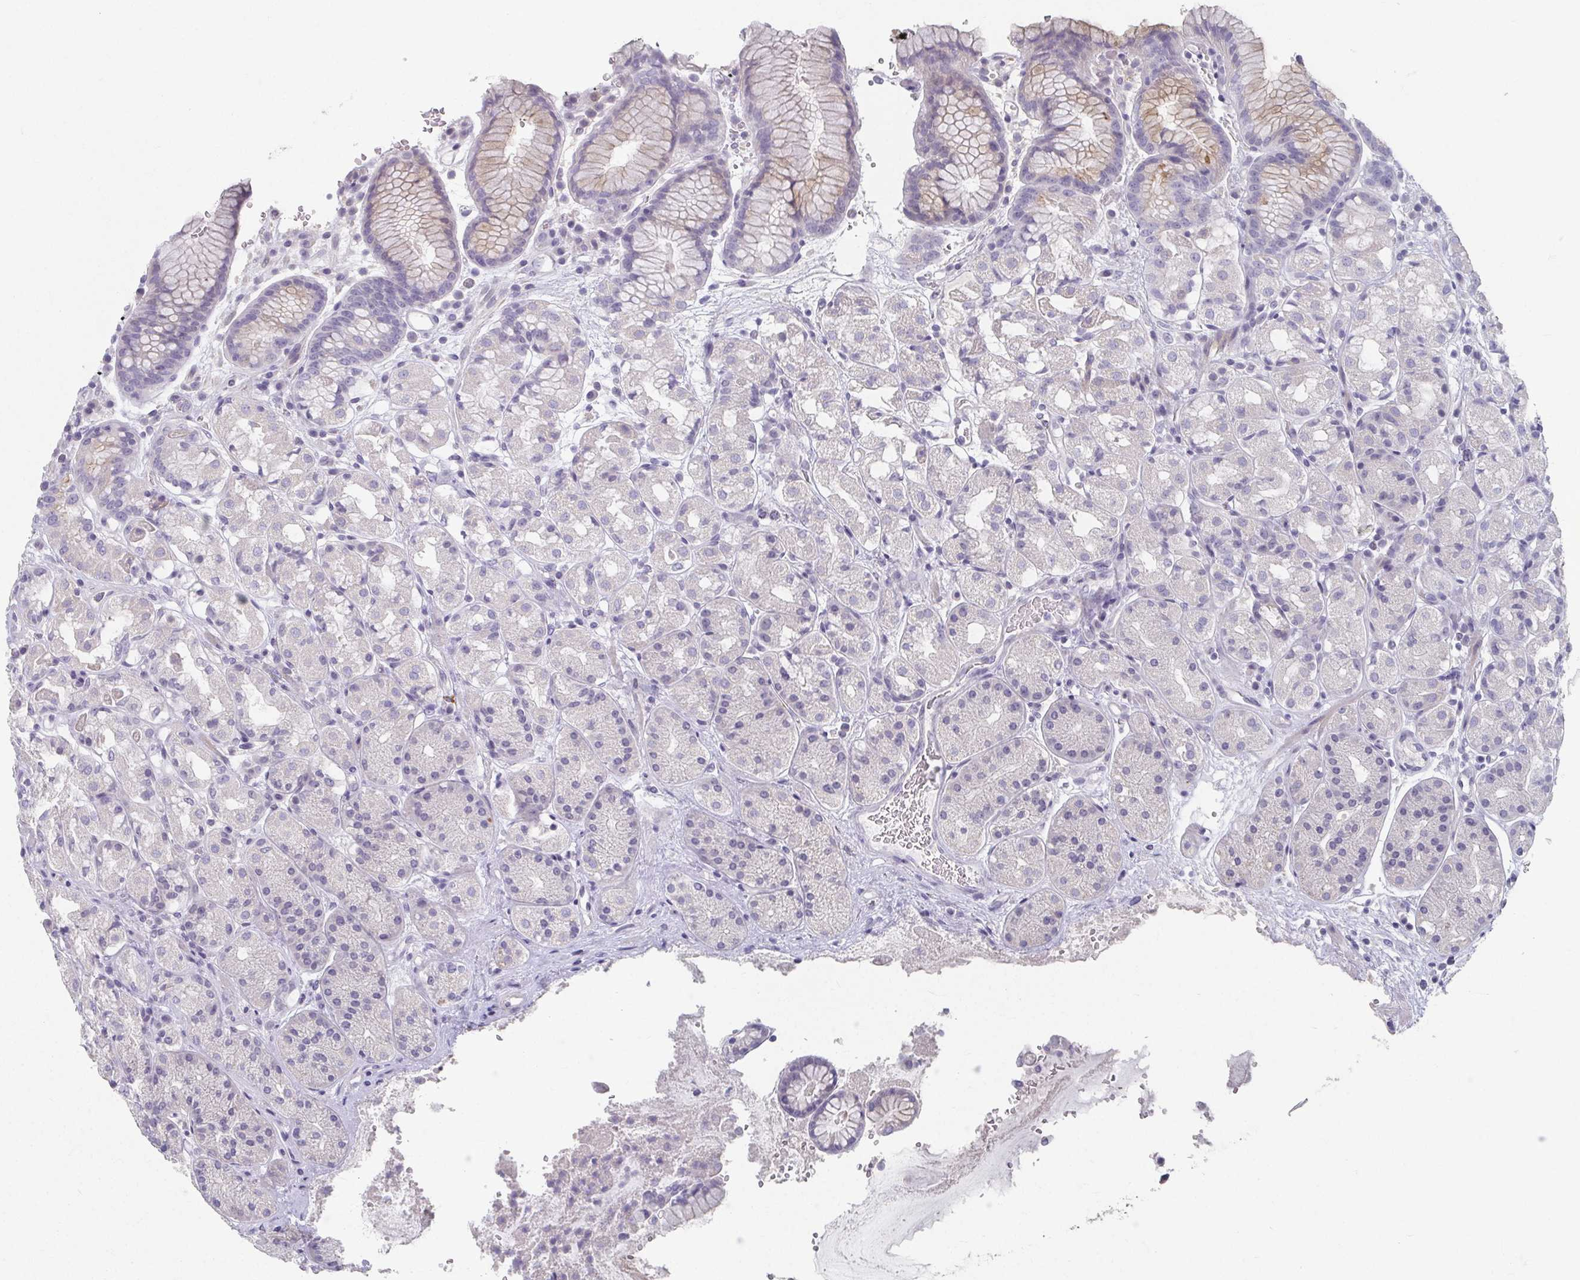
{"staining": {"intensity": "negative", "quantity": "none", "location": "none"}, "tissue": "stomach", "cell_type": "Glandular cells", "image_type": "normal", "snomed": [{"axis": "morphology", "description": "Normal tissue, NOS"}, {"axis": "topography", "description": "Stomach"}, {"axis": "topography", "description": "Stomach, lower"}], "caption": "High power microscopy photomicrograph of an IHC micrograph of benign stomach, revealing no significant positivity in glandular cells. The staining is performed using DAB (3,3'-diaminobenzidine) brown chromogen with nuclei counter-stained in using hematoxylin.", "gene": "CAMKV", "patient": {"sex": "female", "age": 56}}